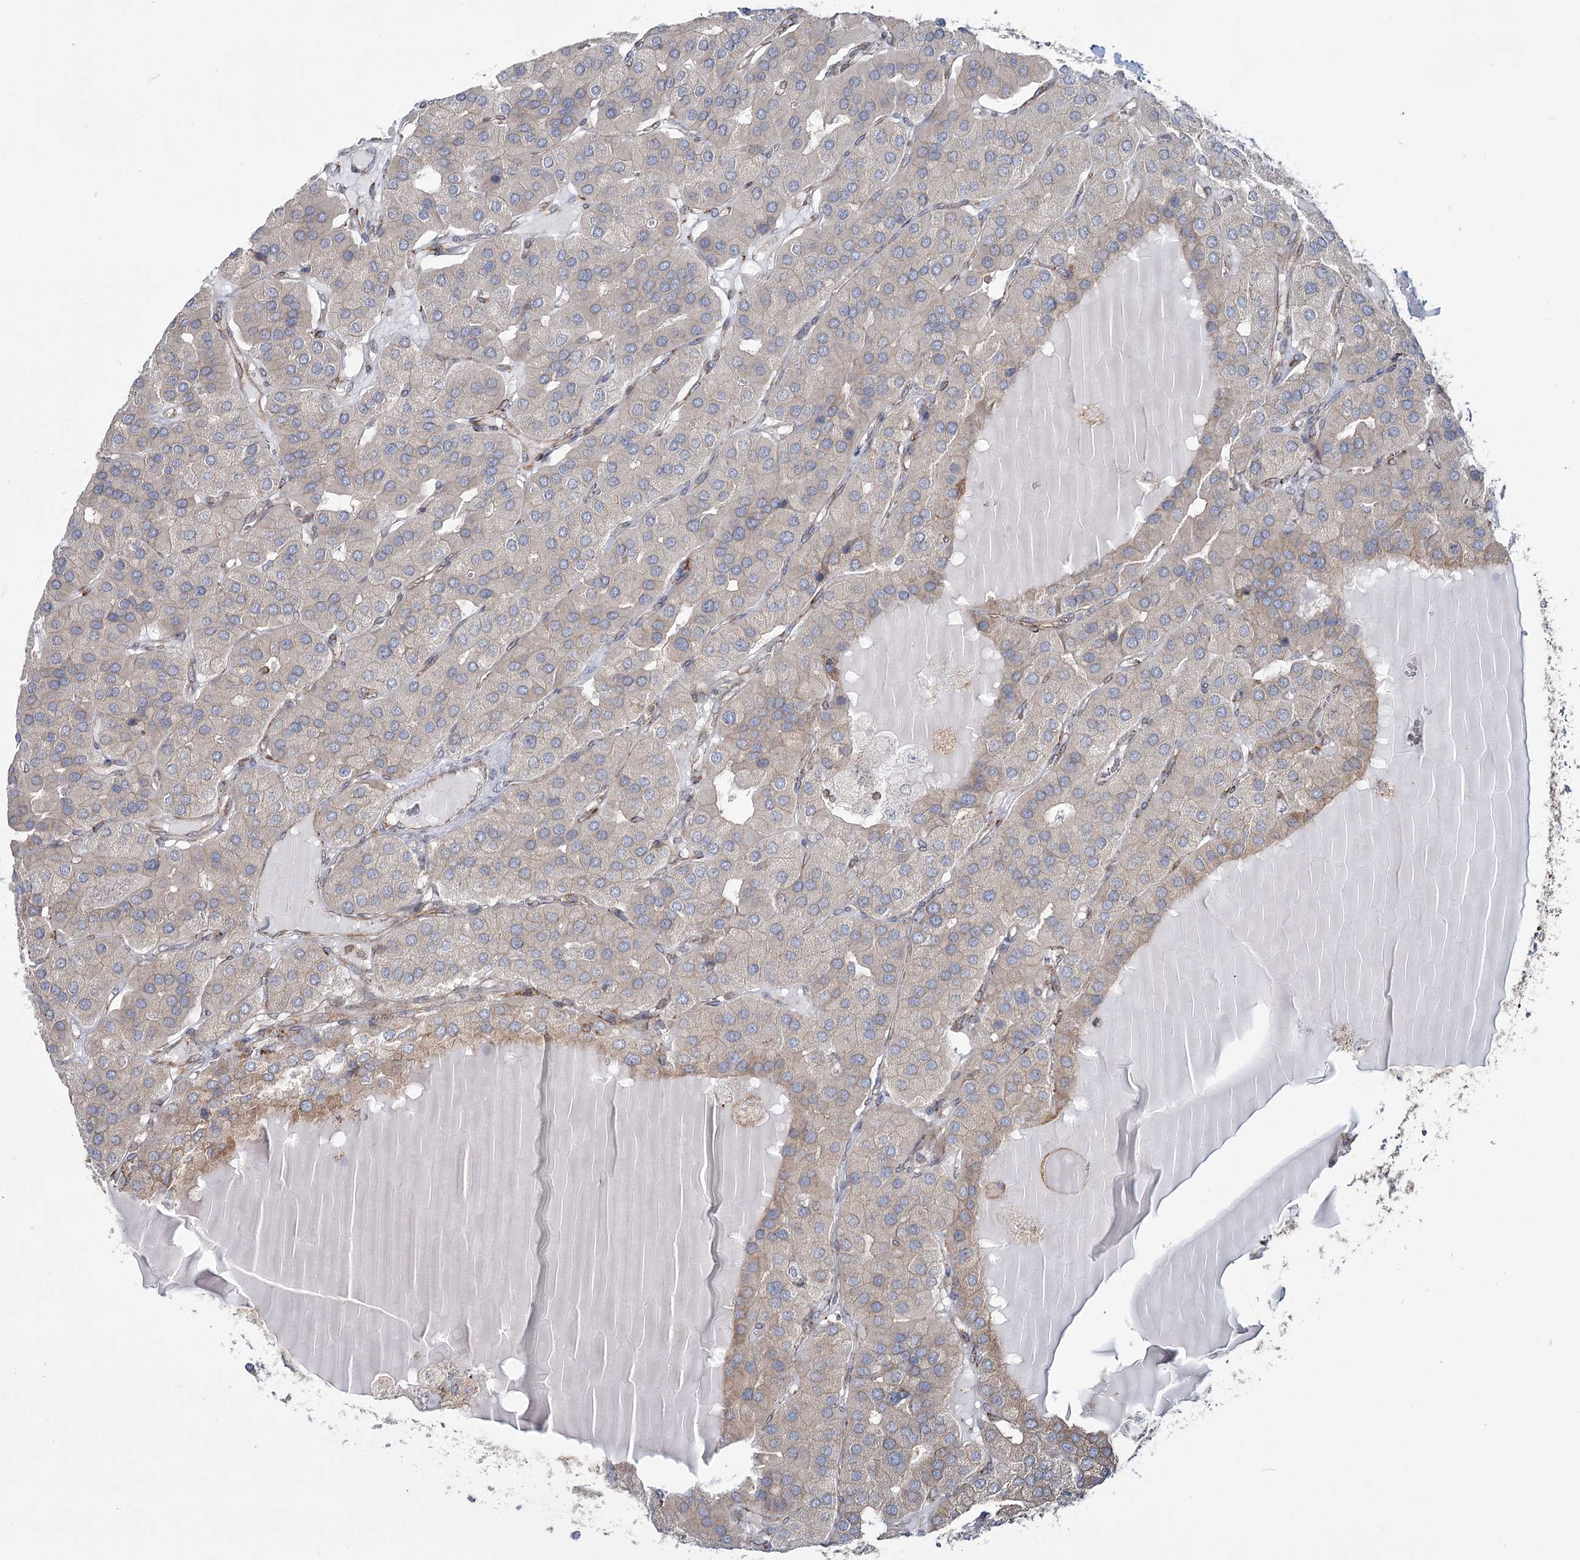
{"staining": {"intensity": "moderate", "quantity": "25%-75%", "location": "cytoplasmic/membranous"}, "tissue": "parathyroid gland", "cell_type": "Glandular cells", "image_type": "normal", "snomed": [{"axis": "morphology", "description": "Normal tissue, NOS"}, {"axis": "morphology", "description": "Adenoma, NOS"}, {"axis": "topography", "description": "Parathyroid gland"}], "caption": "Glandular cells reveal medium levels of moderate cytoplasmic/membranous staining in about 25%-75% of cells in unremarkable parathyroid gland. Nuclei are stained in blue.", "gene": "POGLUT1", "patient": {"sex": "female", "age": 86}}